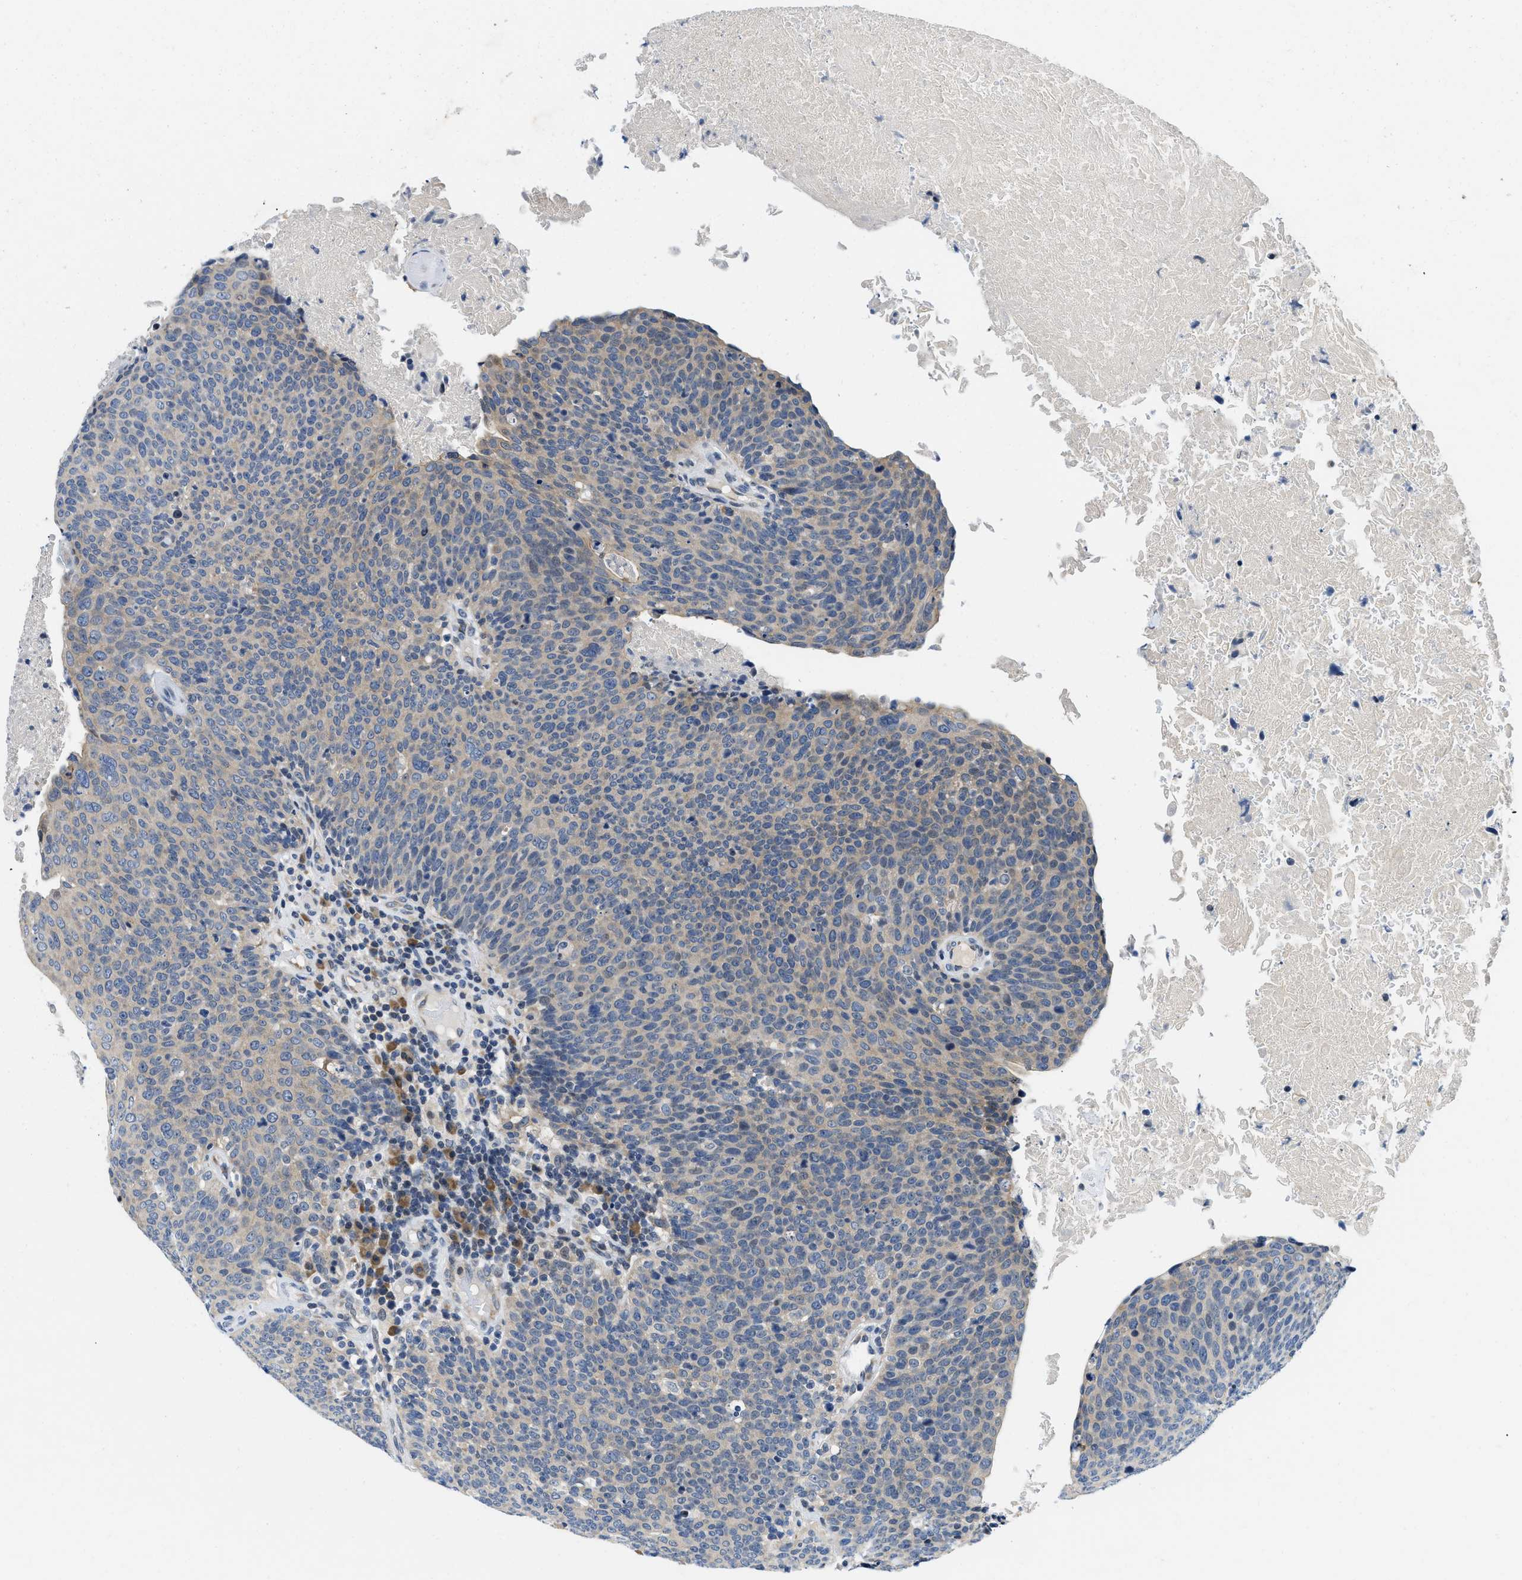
{"staining": {"intensity": "weak", "quantity": "<25%", "location": "cytoplasmic/membranous"}, "tissue": "head and neck cancer", "cell_type": "Tumor cells", "image_type": "cancer", "snomed": [{"axis": "morphology", "description": "Squamous cell carcinoma, NOS"}, {"axis": "morphology", "description": "Squamous cell carcinoma, metastatic, NOS"}, {"axis": "topography", "description": "Lymph node"}, {"axis": "topography", "description": "Head-Neck"}], "caption": "This histopathology image is of head and neck metastatic squamous cell carcinoma stained with IHC to label a protein in brown with the nuclei are counter-stained blue. There is no staining in tumor cells.", "gene": "IKBKE", "patient": {"sex": "male", "age": 62}}